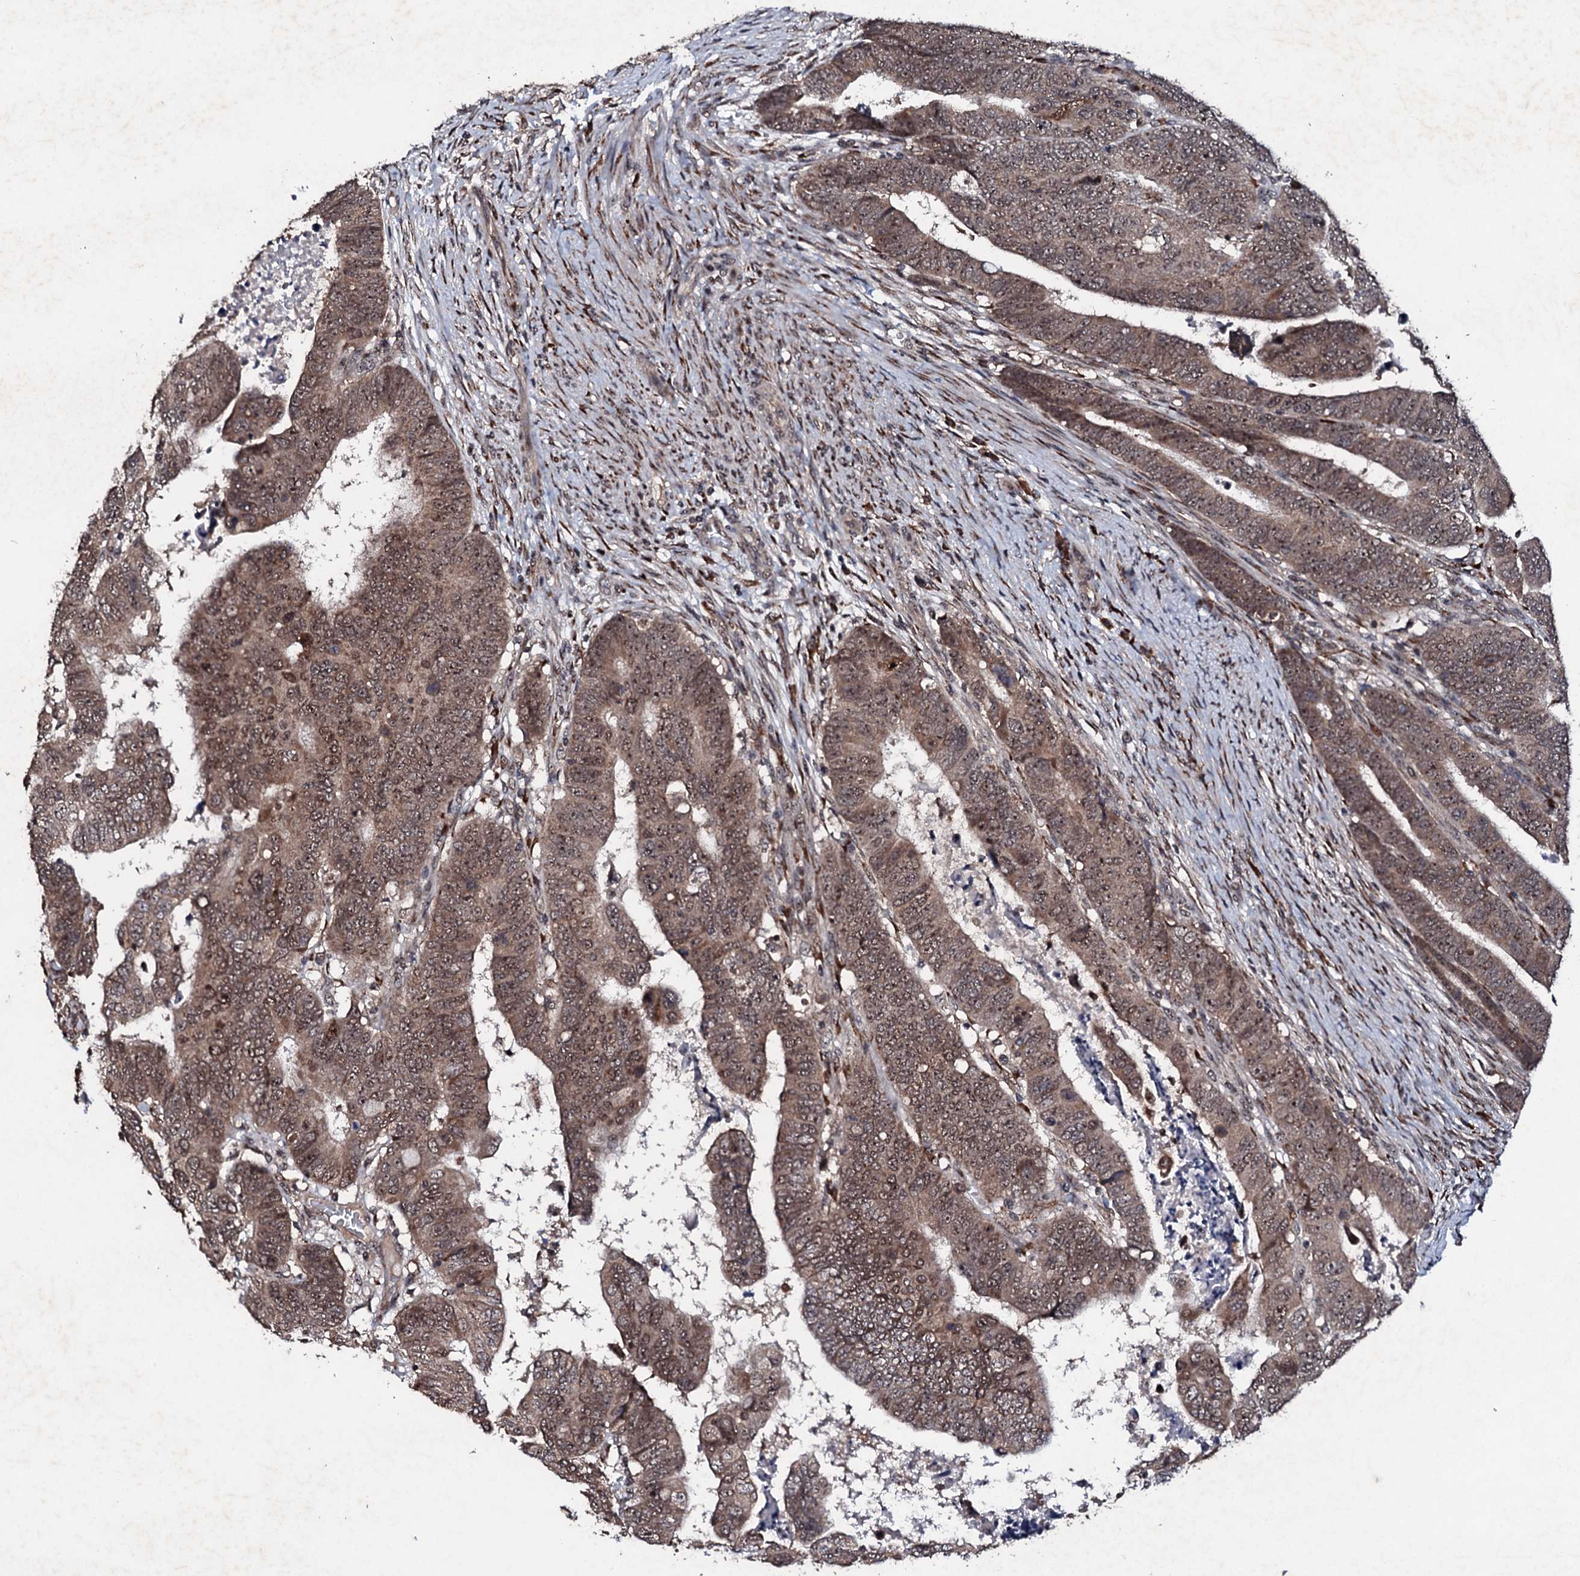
{"staining": {"intensity": "moderate", "quantity": ">75%", "location": "cytoplasmic/membranous,nuclear"}, "tissue": "colorectal cancer", "cell_type": "Tumor cells", "image_type": "cancer", "snomed": [{"axis": "morphology", "description": "Normal tissue, NOS"}, {"axis": "morphology", "description": "Adenocarcinoma, NOS"}, {"axis": "topography", "description": "Rectum"}], "caption": "This is an image of immunohistochemistry (IHC) staining of colorectal adenocarcinoma, which shows moderate expression in the cytoplasmic/membranous and nuclear of tumor cells.", "gene": "FAM111A", "patient": {"sex": "female", "age": 65}}